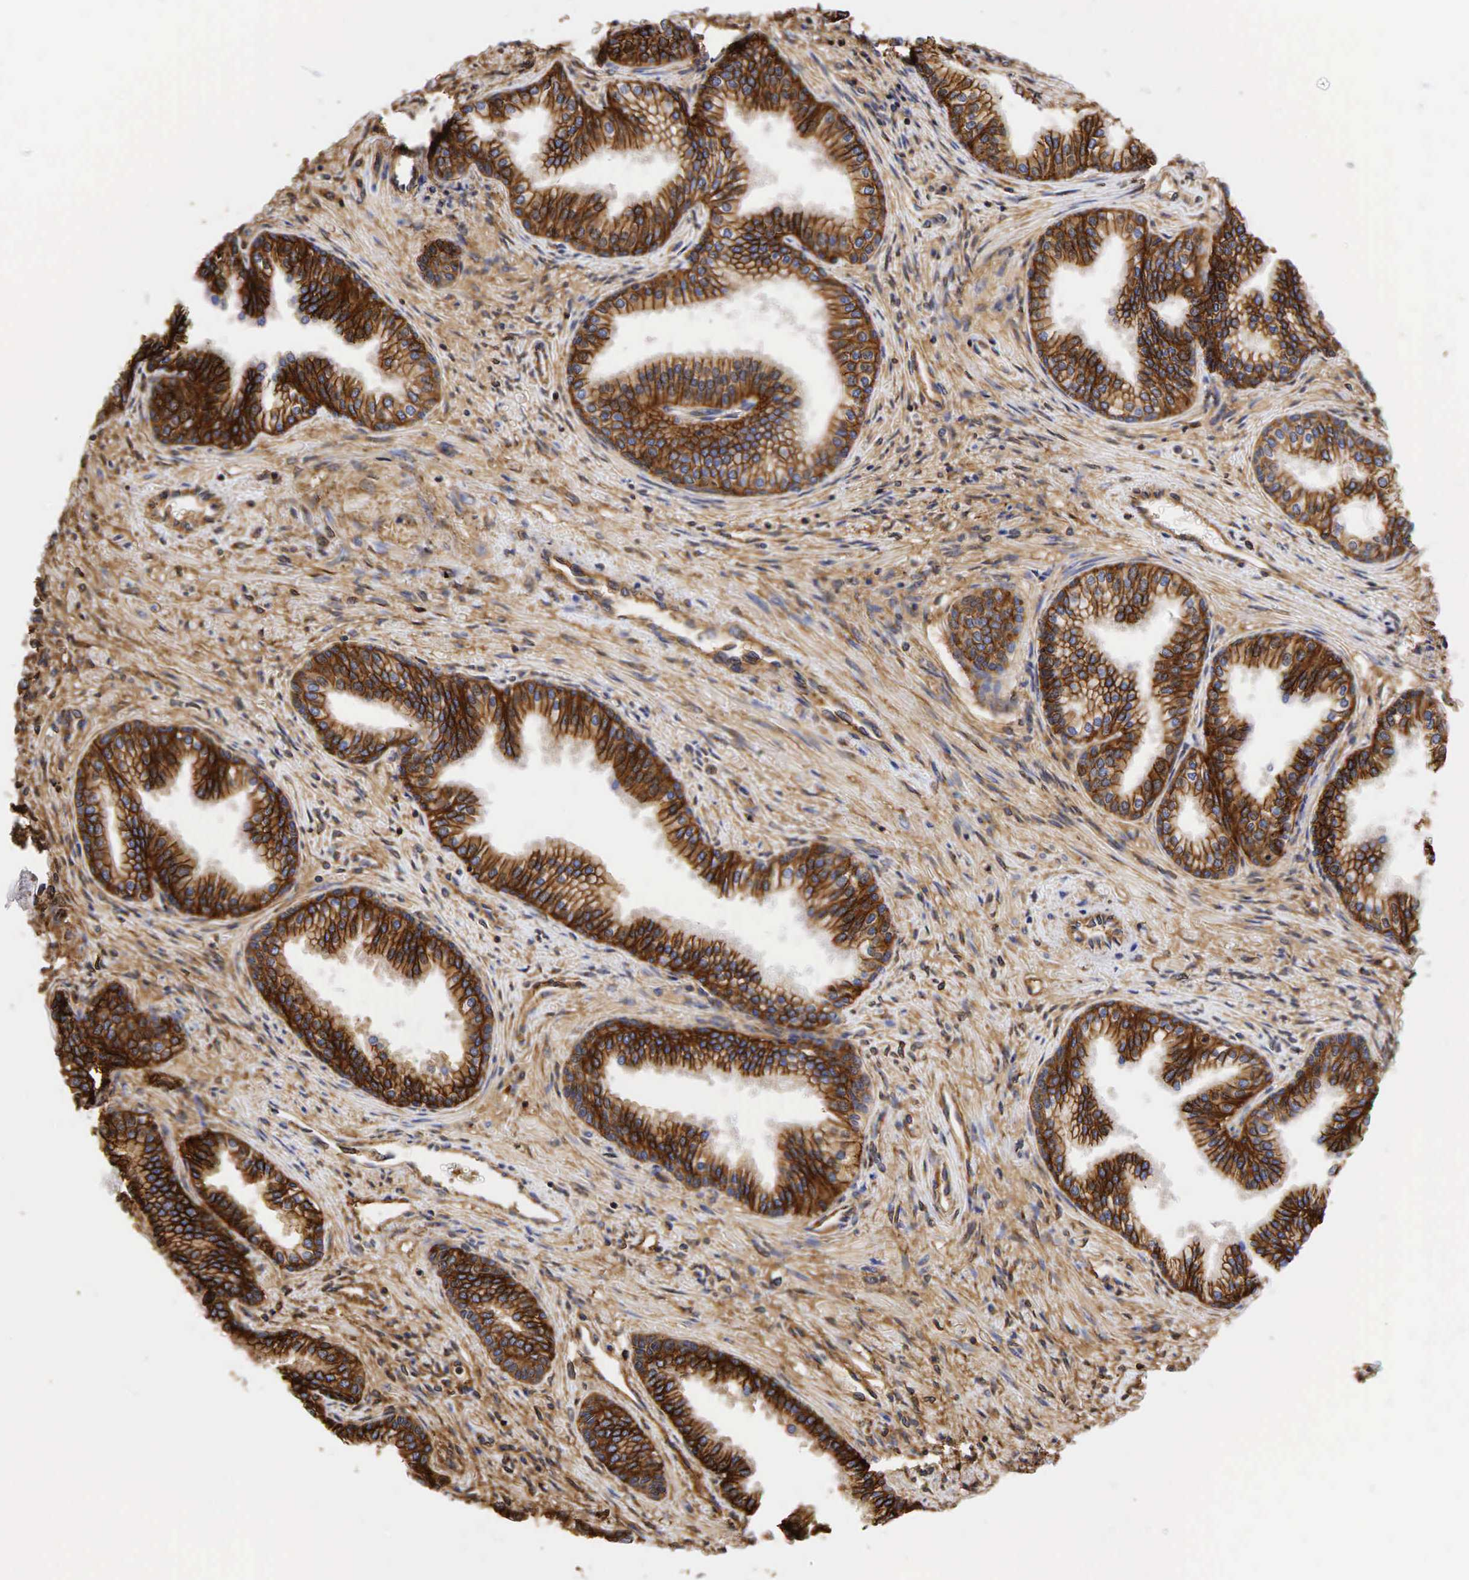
{"staining": {"intensity": "strong", "quantity": ">75%", "location": "cytoplasmic/membranous"}, "tissue": "prostate", "cell_type": "Glandular cells", "image_type": "normal", "snomed": [{"axis": "morphology", "description": "Normal tissue, NOS"}, {"axis": "topography", "description": "Prostate"}], "caption": "Protein analysis of unremarkable prostate demonstrates strong cytoplasmic/membranous expression in about >75% of glandular cells.", "gene": "CD99", "patient": {"sex": "male", "age": 68}}